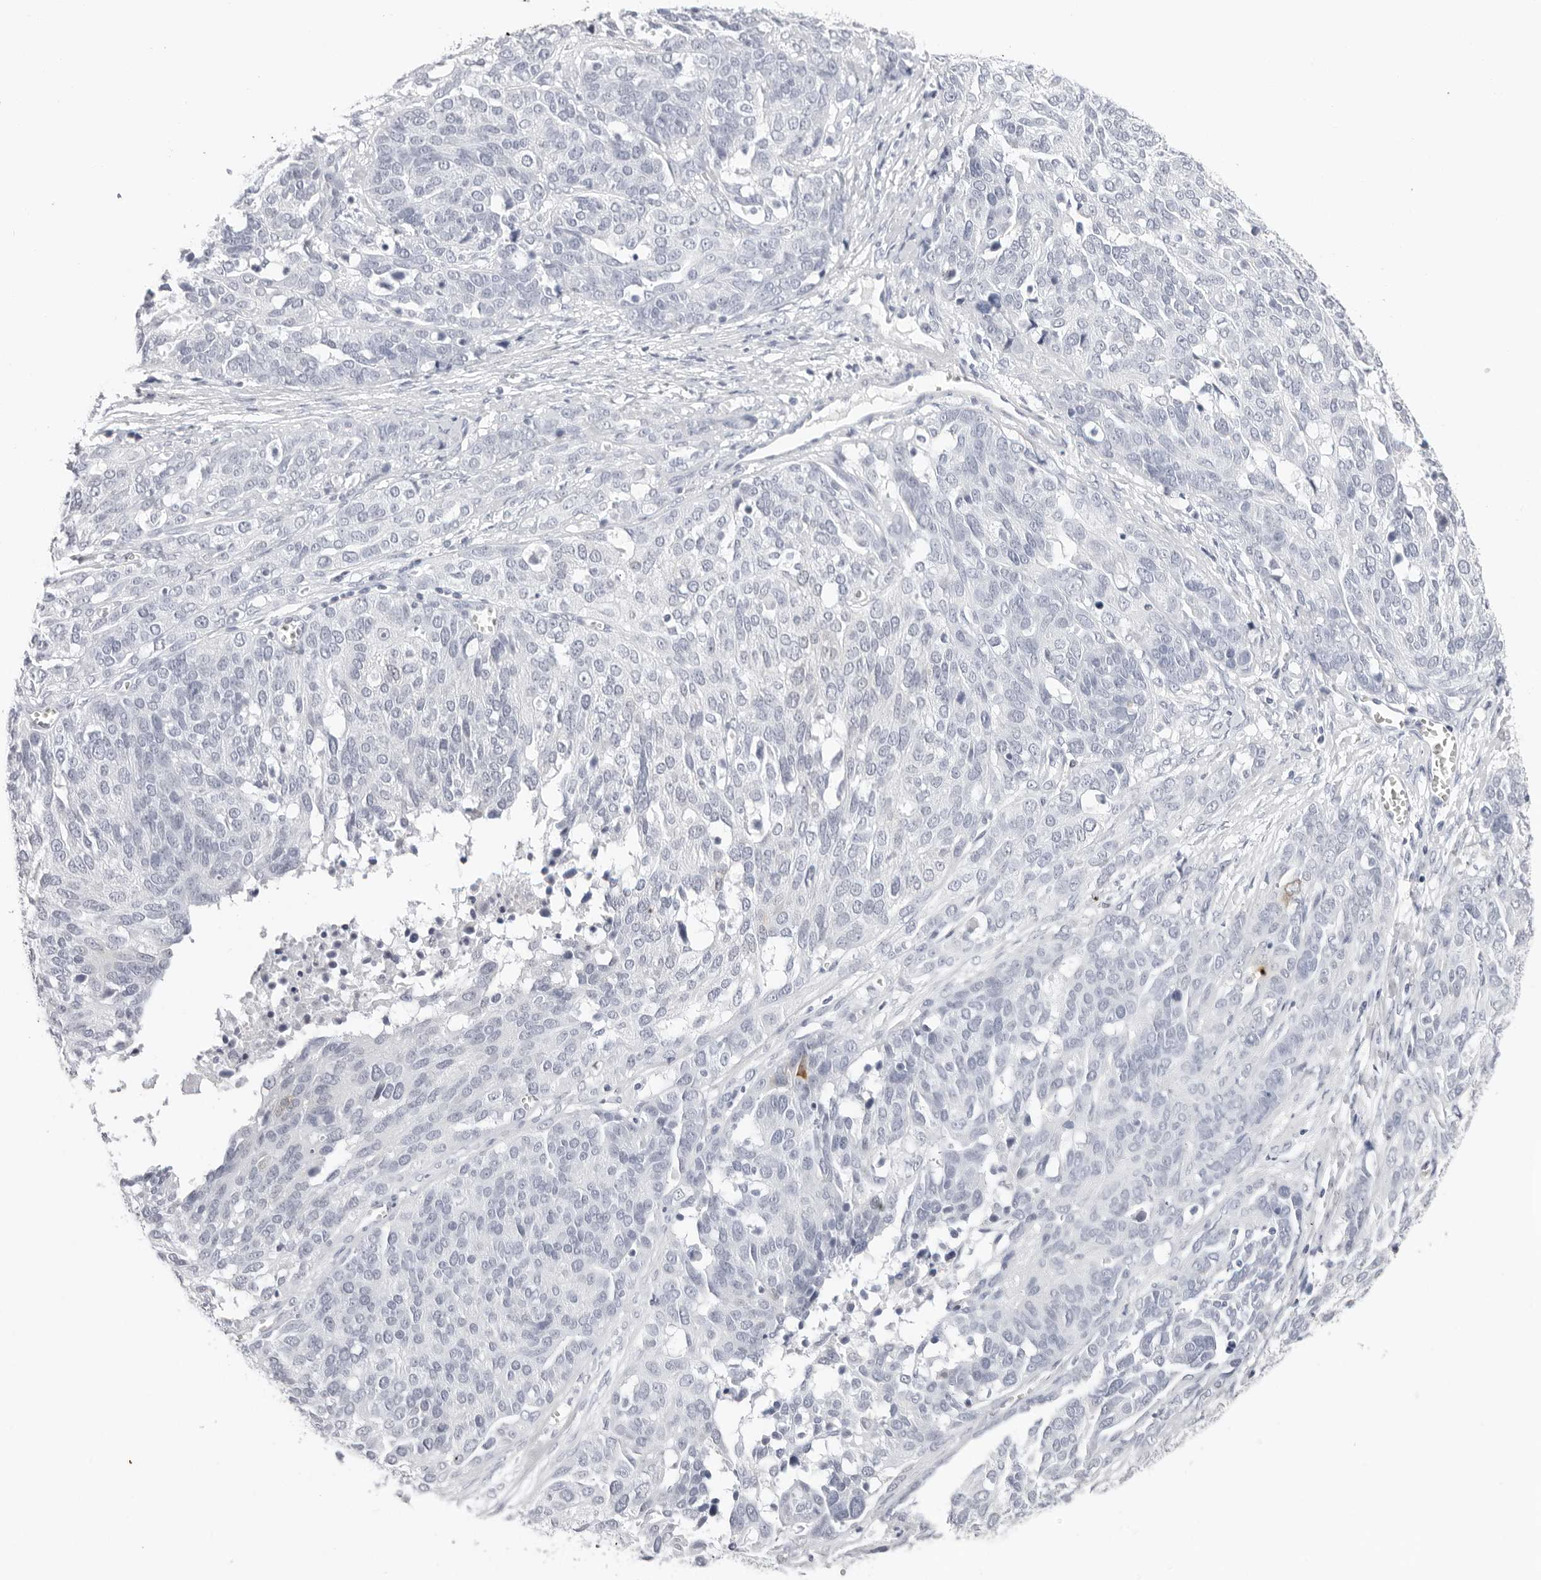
{"staining": {"intensity": "negative", "quantity": "none", "location": "none"}, "tissue": "ovarian cancer", "cell_type": "Tumor cells", "image_type": "cancer", "snomed": [{"axis": "morphology", "description": "Cystadenocarcinoma, serous, NOS"}, {"axis": "topography", "description": "Ovary"}], "caption": "Serous cystadenocarcinoma (ovarian) was stained to show a protein in brown. There is no significant staining in tumor cells.", "gene": "CST5", "patient": {"sex": "female", "age": 44}}